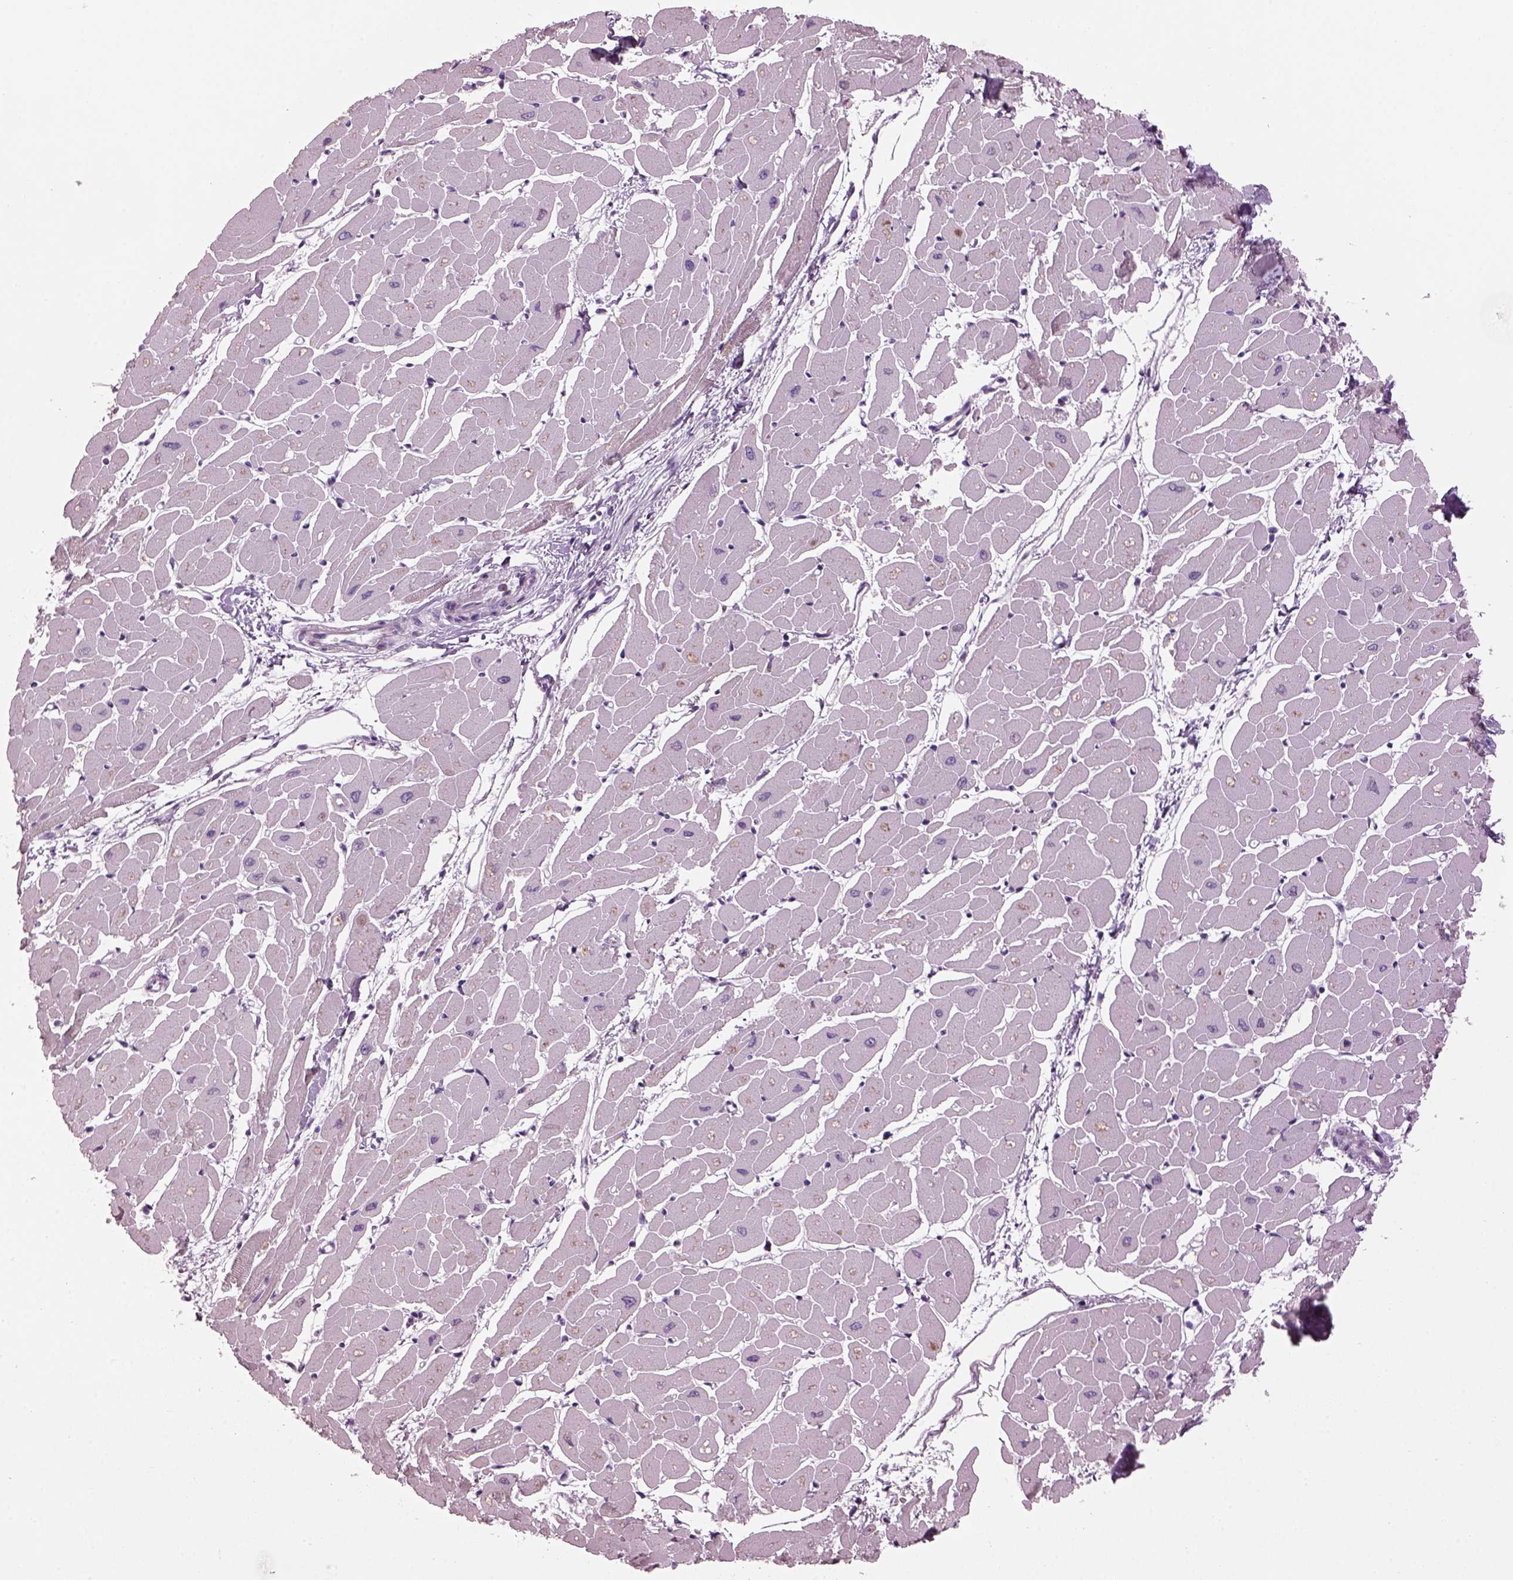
{"staining": {"intensity": "negative", "quantity": "none", "location": "none"}, "tissue": "heart muscle", "cell_type": "Cardiomyocytes", "image_type": "normal", "snomed": [{"axis": "morphology", "description": "Normal tissue, NOS"}, {"axis": "topography", "description": "Heart"}], "caption": "IHC histopathology image of benign heart muscle stained for a protein (brown), which demonstrates no expression in cardiomyocytes.", "gene": "TMEM231", "patient": {"sex": "male", "age": 57}}